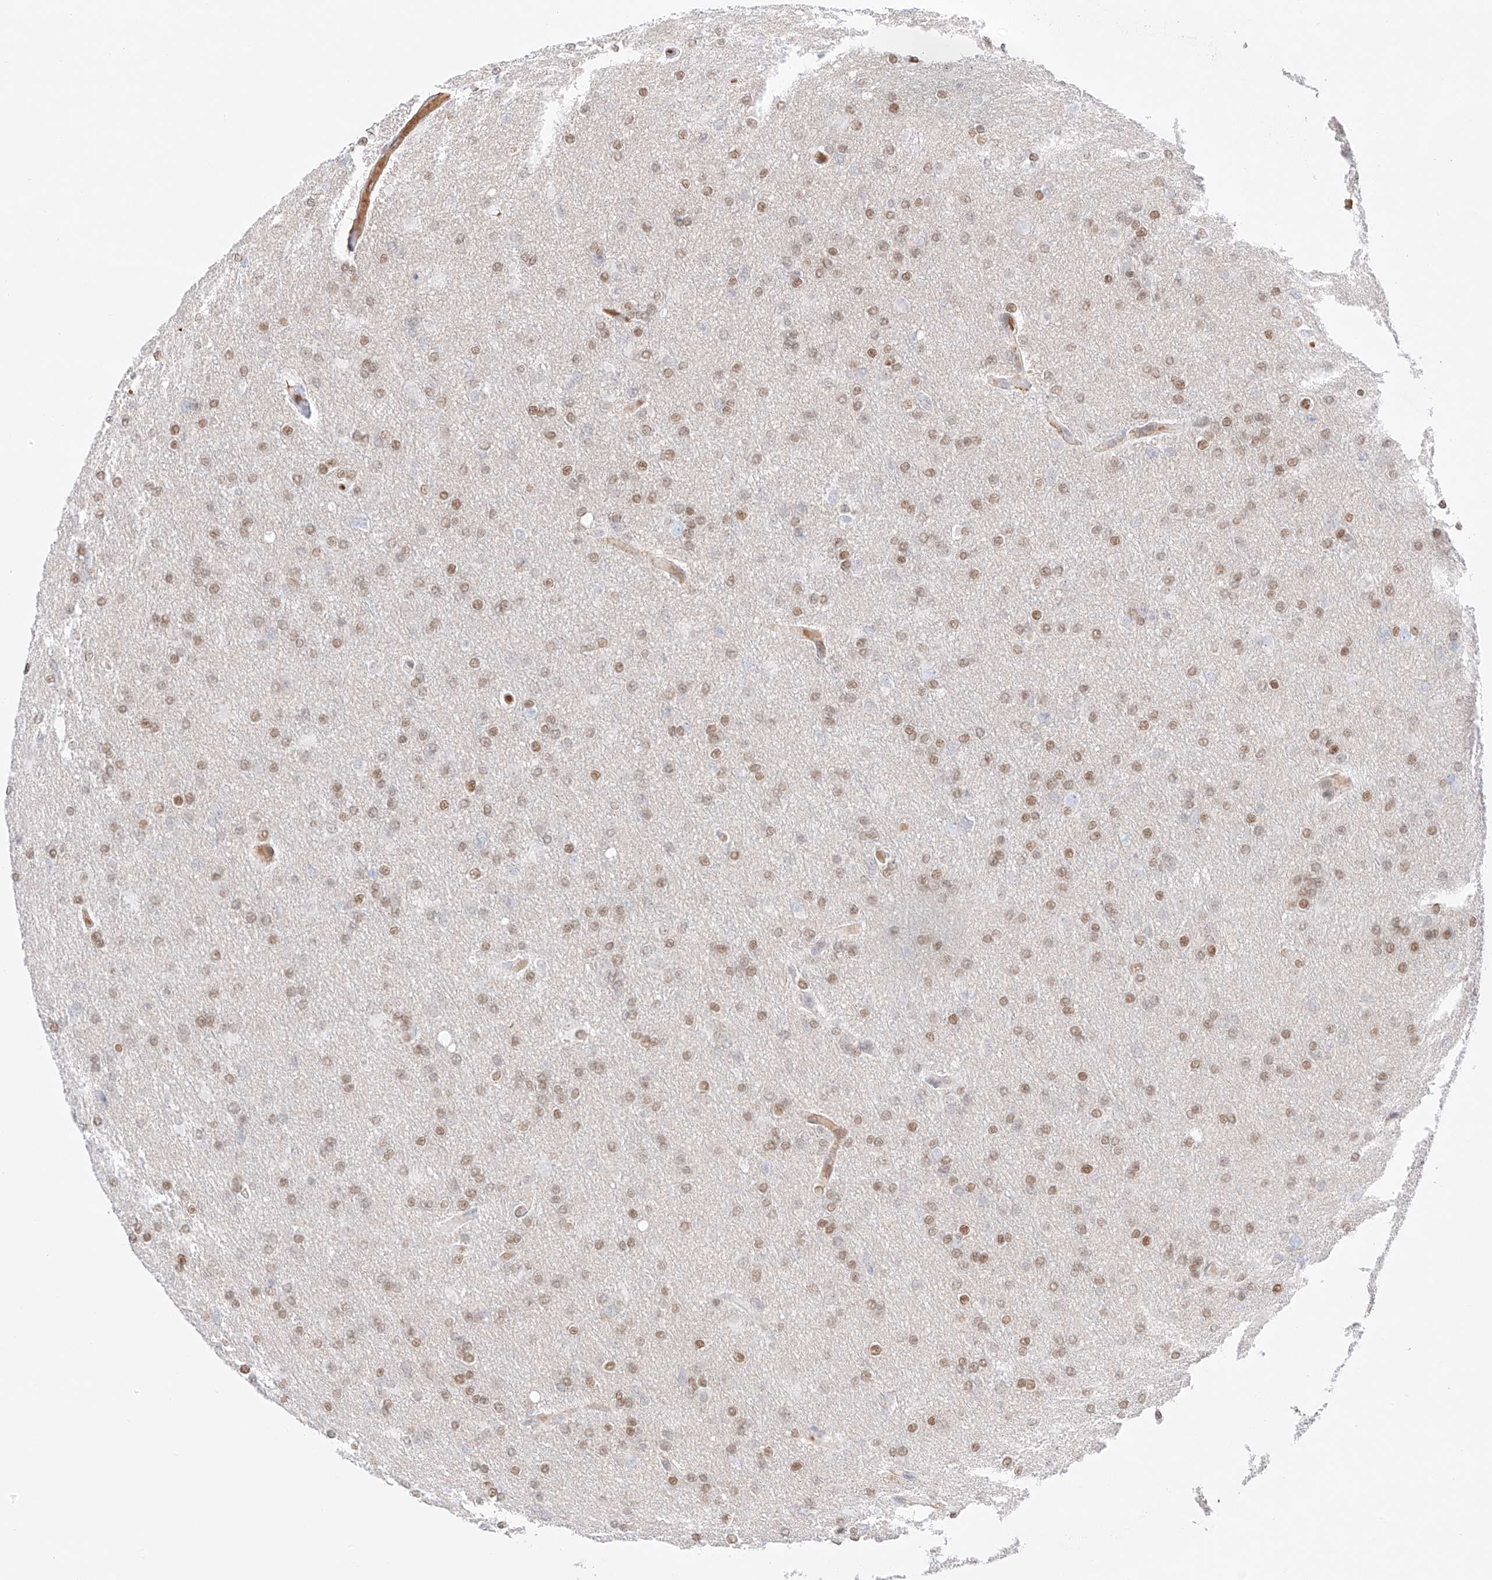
{"staining": {"intensity": "moderate", "quantity": ">75%", "location": "nuclear"}, "tissue": "glioma", "cell_type": "Tumor cells", "image_type": "cancer", "snomed": [{"axis": "morphology", "description": "Glioma, malignant, High grade"}, {"axis": "topography", "description": "Cerebral cortex"}], "caption": "Immunohistochemical staining of glioma reveals medium levels of moderate nuclear positivity in about >75% of tumor cells.", "gene": "APIP", "patient": {"sex": "female", "age": 36}}